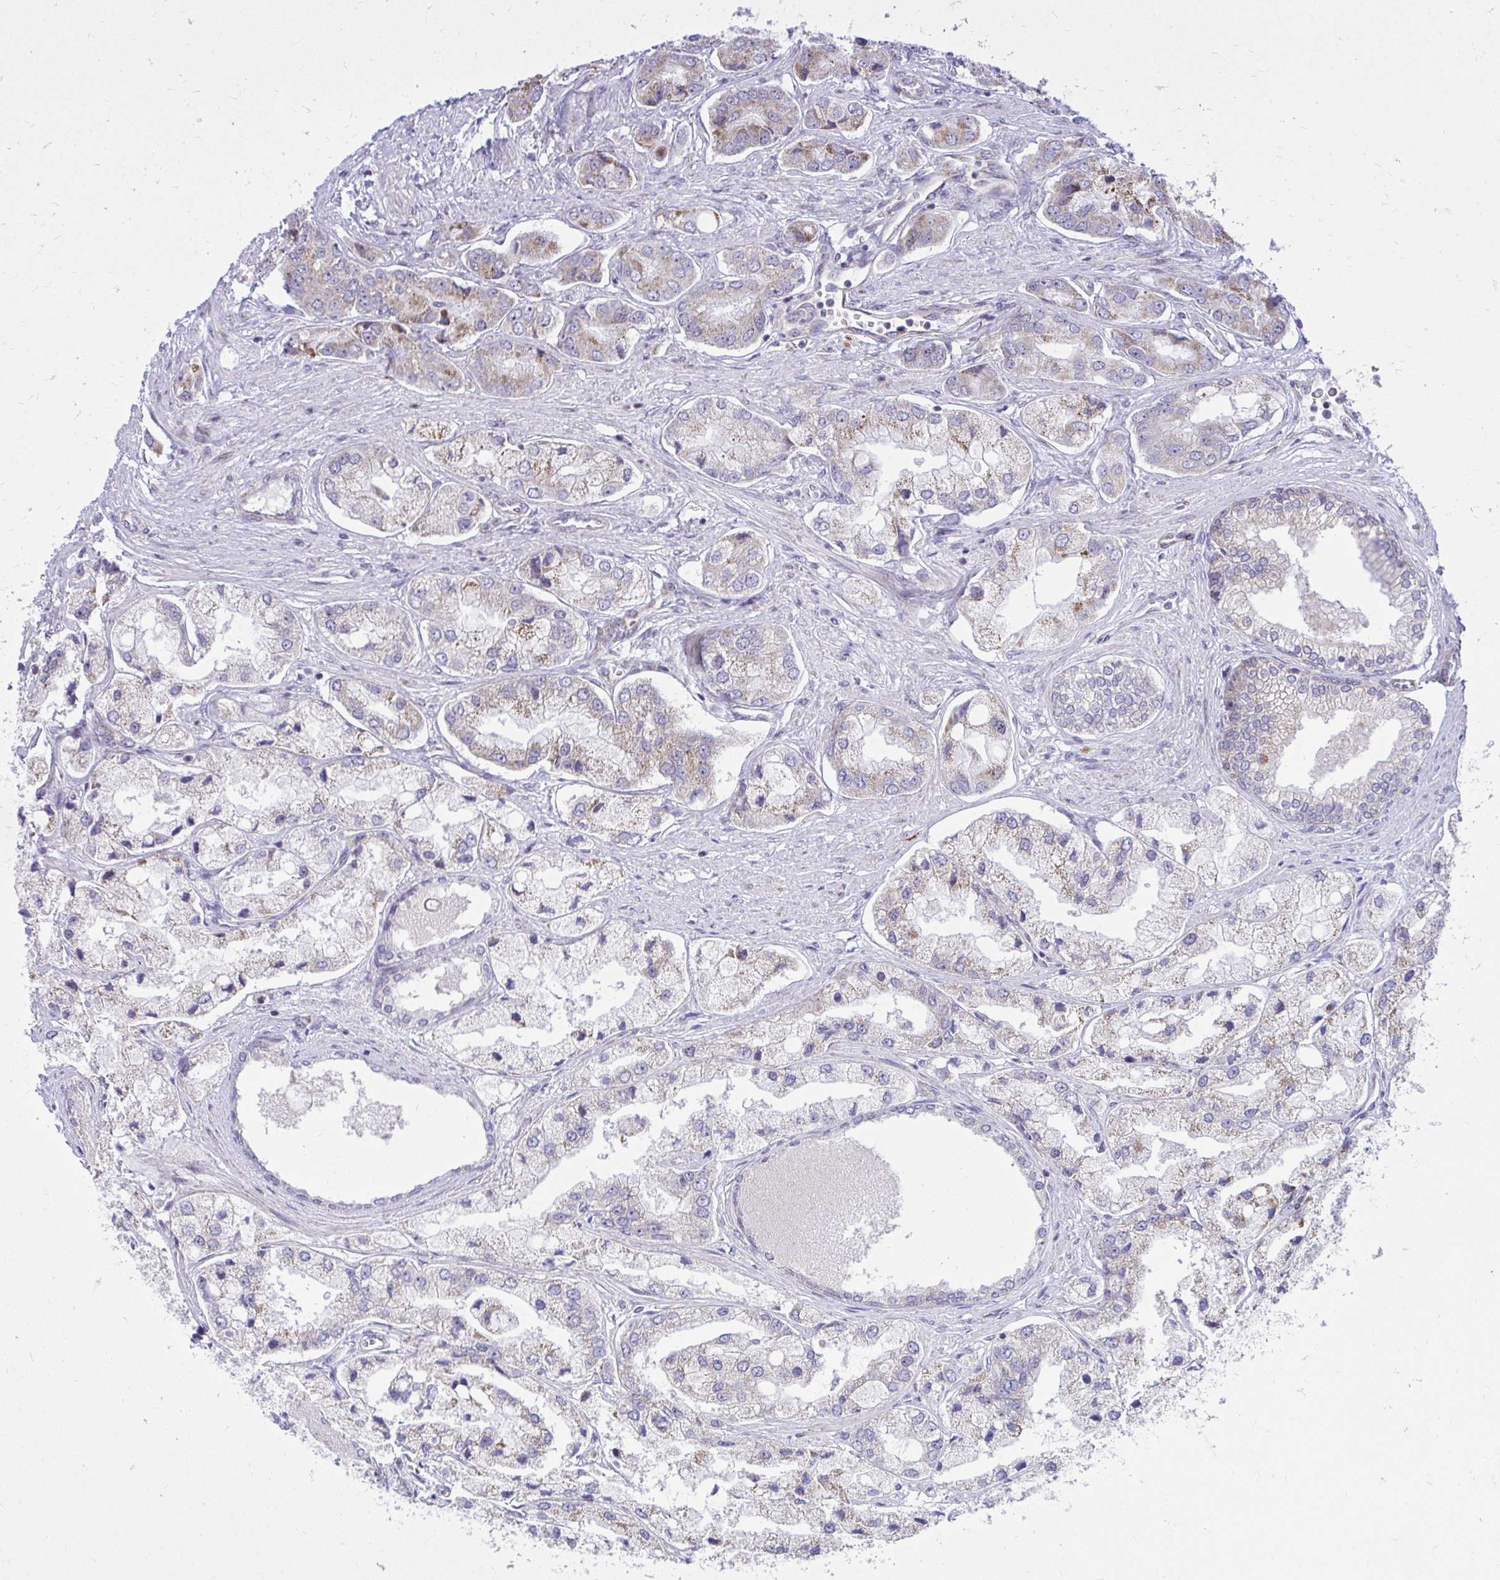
{"staining": {"intensity": "weak", "quantity": "25%-75%", "location": "cytoplasmic/membranous"}, "tissue": "prostate cancer", "cell_type": "Tumor cells", "image_type": "cancer", "snomed": [{"axis": "morphology", "description": "Adenocarcinoma, Low grade"}, {"axis": "topography", "description": "Prostate"}], "caption": "Prostate cancer stained with a protein marker displays weak staining in tumor cells.", "gene": "GPRIN3", "patient": {"sex": "male", "age": 69}}